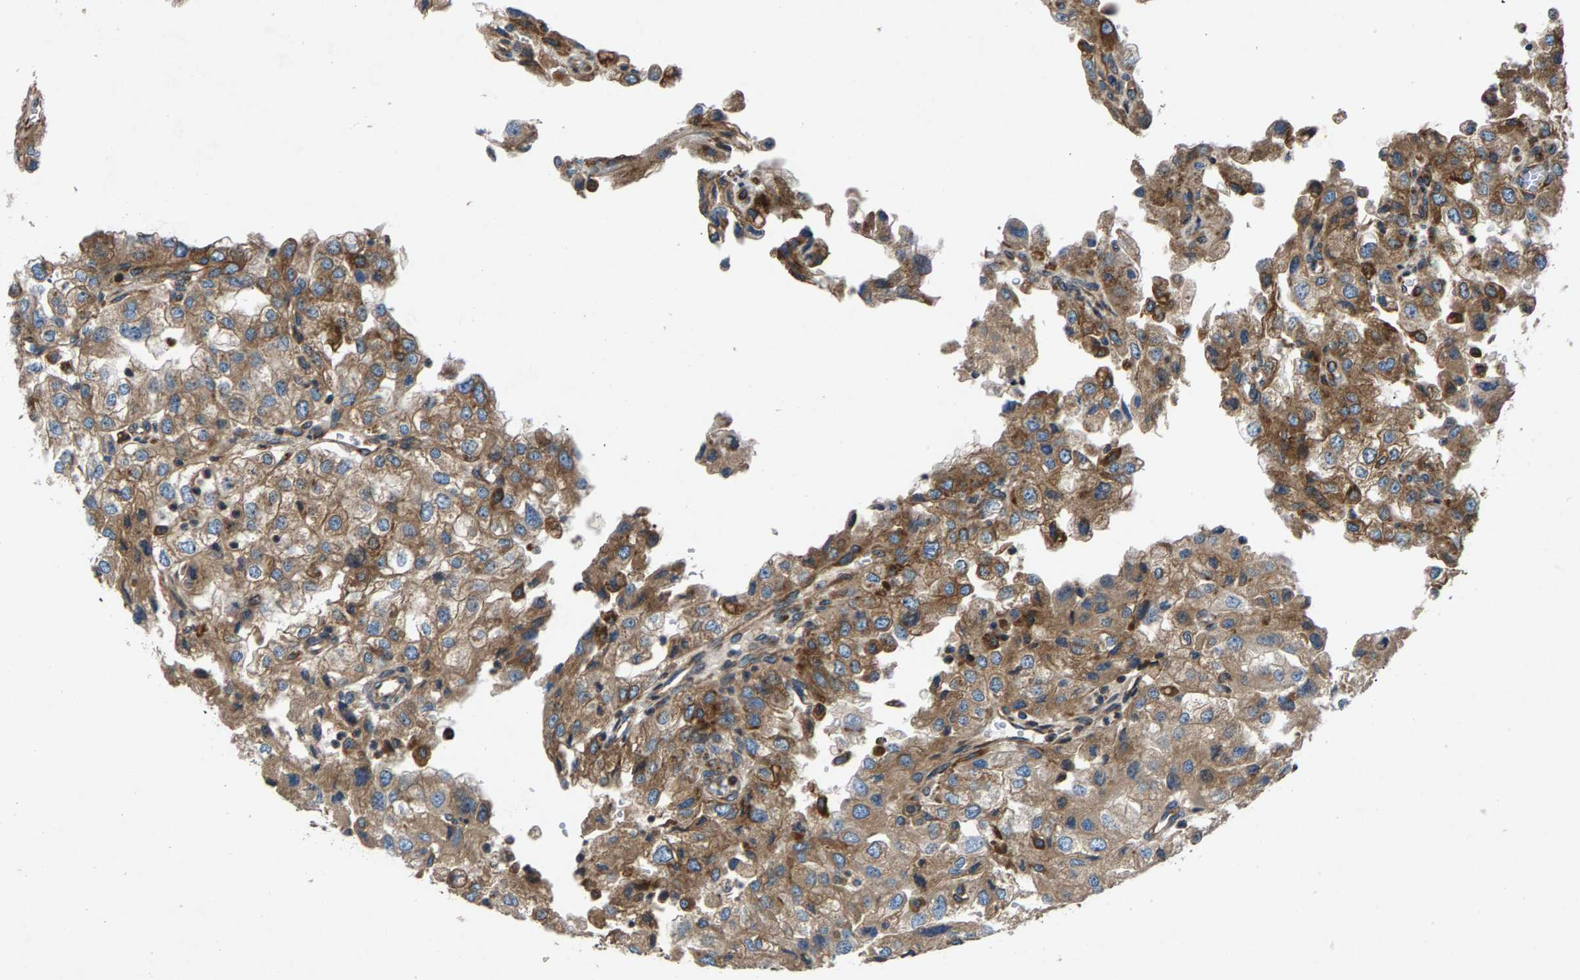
{"staining": {"intensity": "moderate", "quantity": ">75%", "location": "cytoplasmic/membranous"}, "tissue": "renal cancer", "cell_type": "Tumor cells", "image_type": "cancer", "snomed": [{"axis": "morphology", "description": "Adenocarcinoma, NOS"}, {"axis": "topography", "description": "Kidney"}], "caption": "Adenocarcinoma (renal) tissue reveals moderate cytoplasmic/membranous positivity in about >75% of tumor cells, visualized by immunohistochemistry.", "gene": "LPCAT1", "patient": {"sex": "female", "age": 54}}